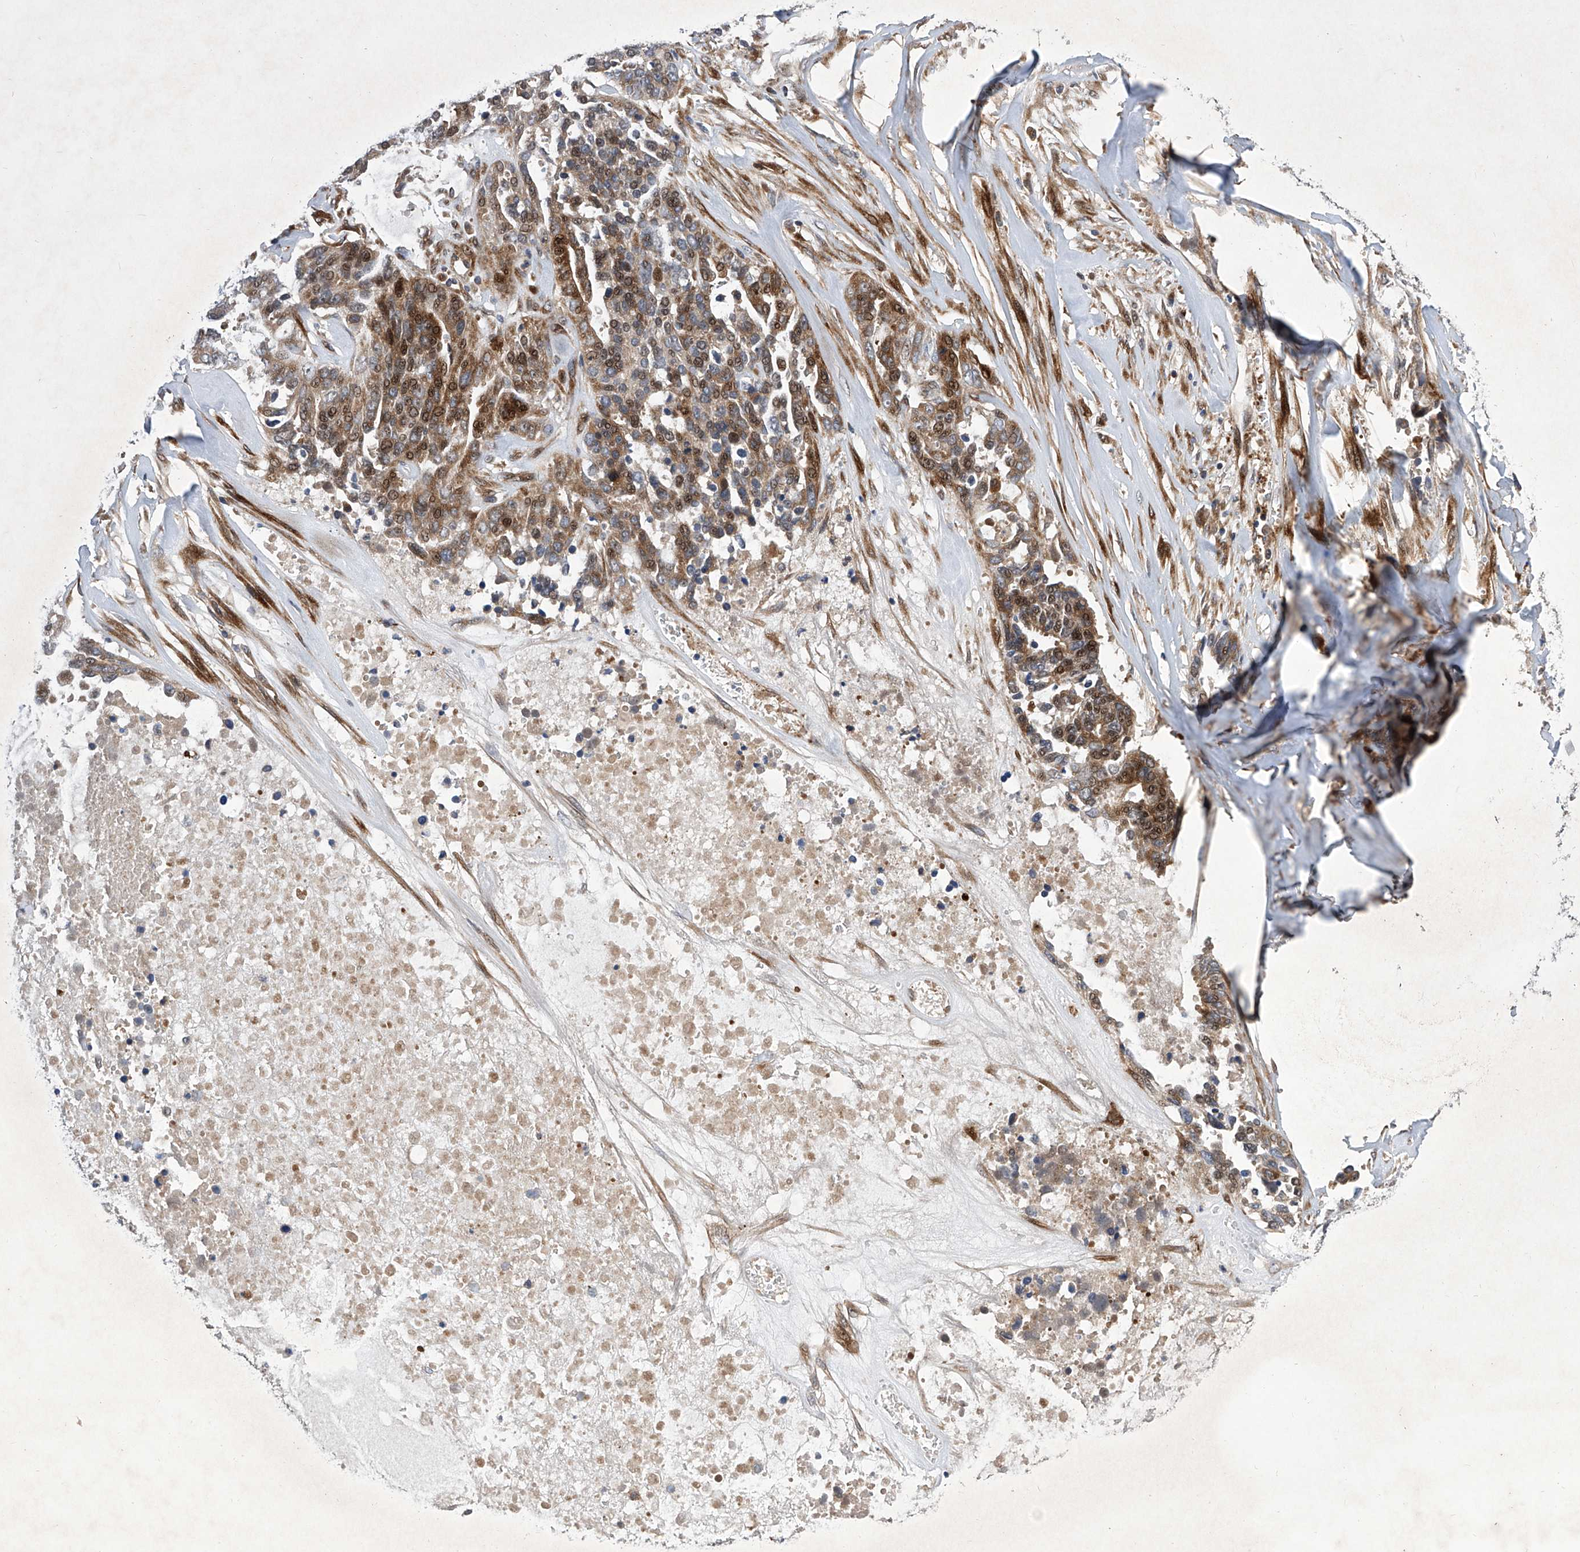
{"staining": {"intensity": "moderate", "quantity": ">75%", "location": "cytoplasmic/membranous,nuclear"}, "tissue": "ovarian cancer", "cell_type": "Tumor cells", "image_type": "cancer", "snomed": [{"axis": "morphology", "description": "Cystadenocarcinoma, serous, NOS"}, {"axis": "topography", "description": "Ovary"}], "caption": "Immunohistochemical staining of ovarian cancer displays moderate cytoplasmic/membranous and nuclear protein staining in about >75% of tumor cells.", "gene": "USF3", "patient": {"sex": "female", "age": 44}}